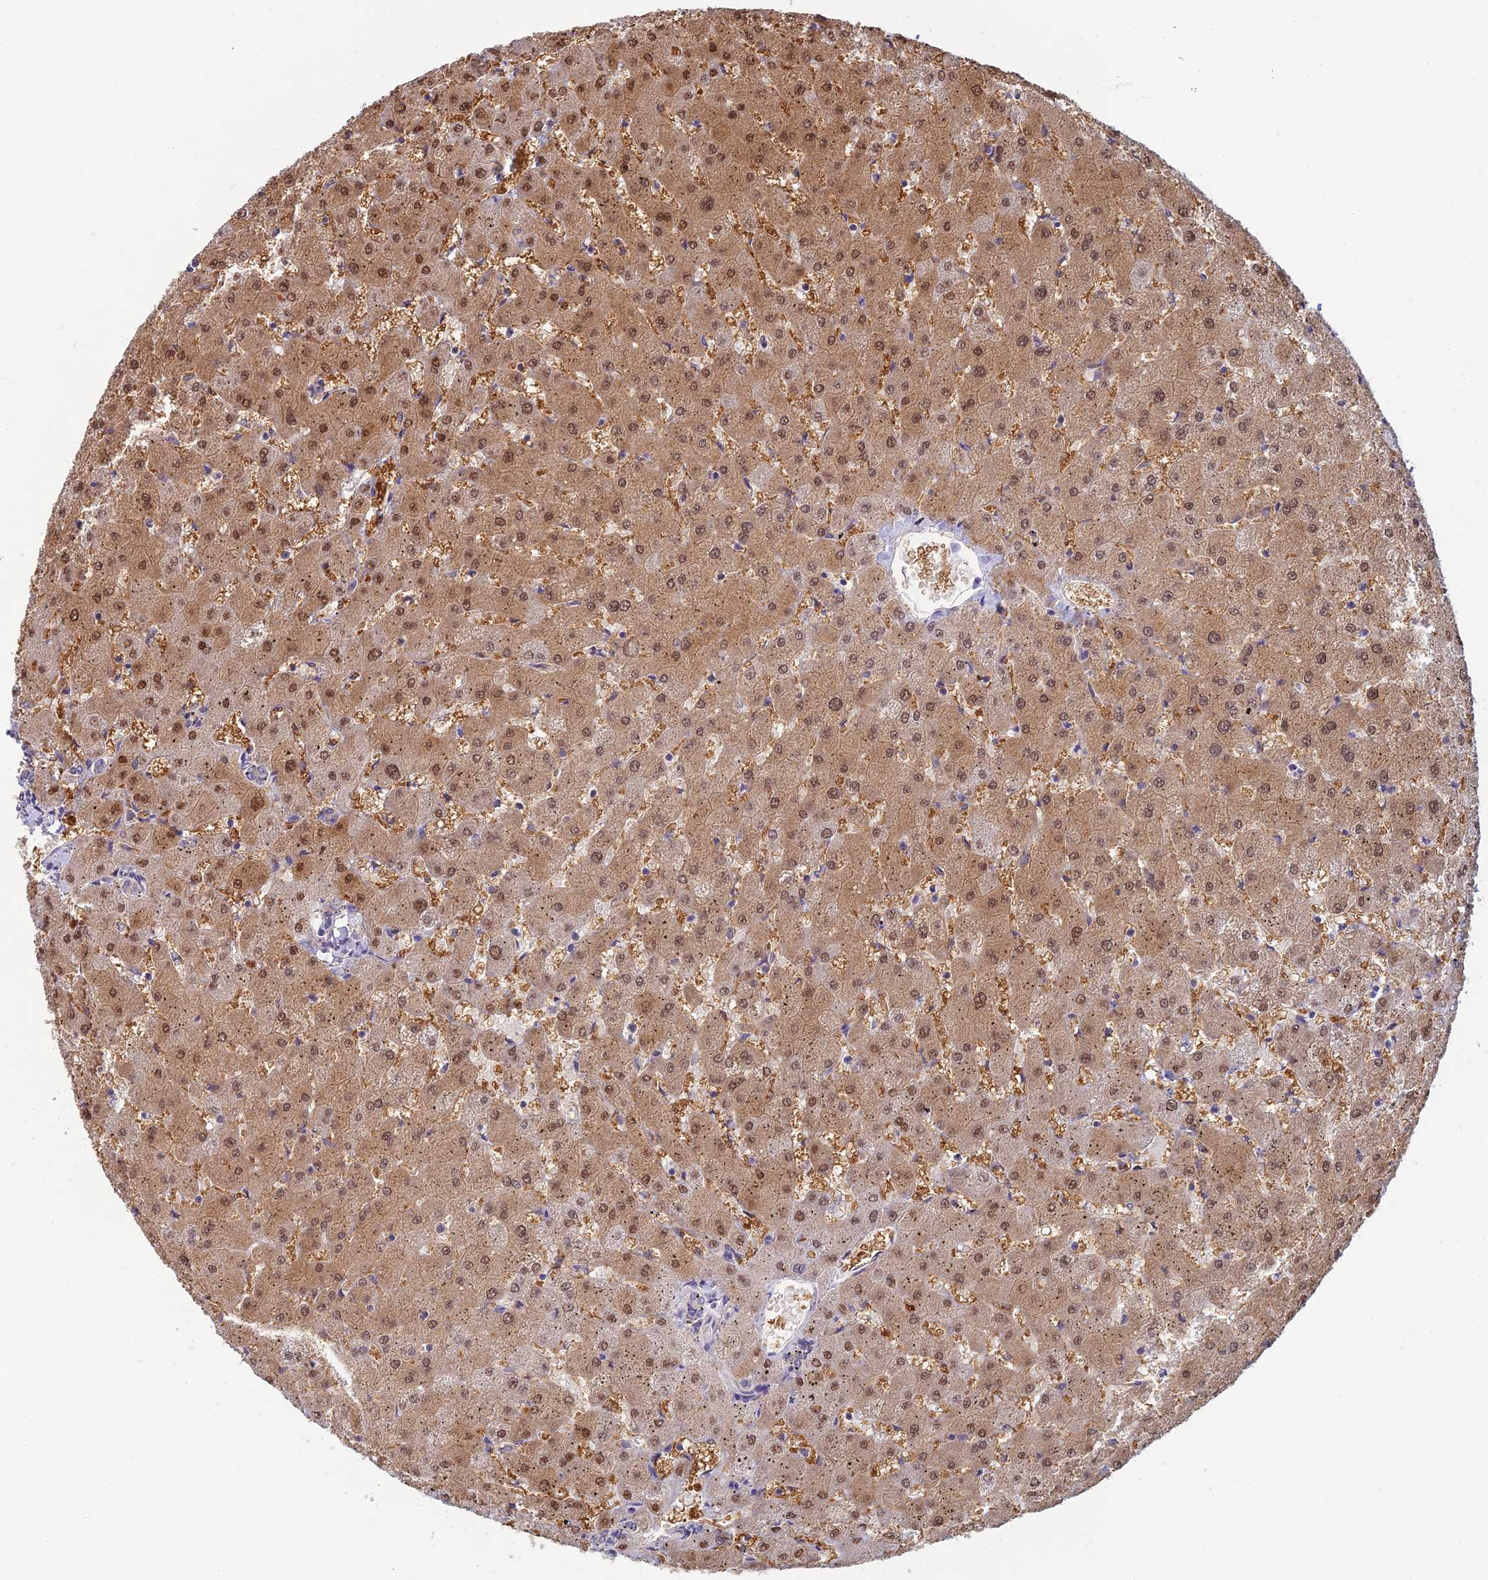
{"staining": {"intensity": "negative", "quantity": "none", "location": "none"}, "tissue": "liver", "cell_type": "Cholangiocytes", "image_type": "normal", "snomed": [{"axis": "morphology", "description": "Normal tissue, NOS"}, {"axis": "topography", "description": "Liver"}], "caption": "This is a image of IHC staining of unremarkable liver, which shows no expression in cholangiocytes.", "gene": "SLC25A41", "patient": {"sex": "female", "age": 63}}